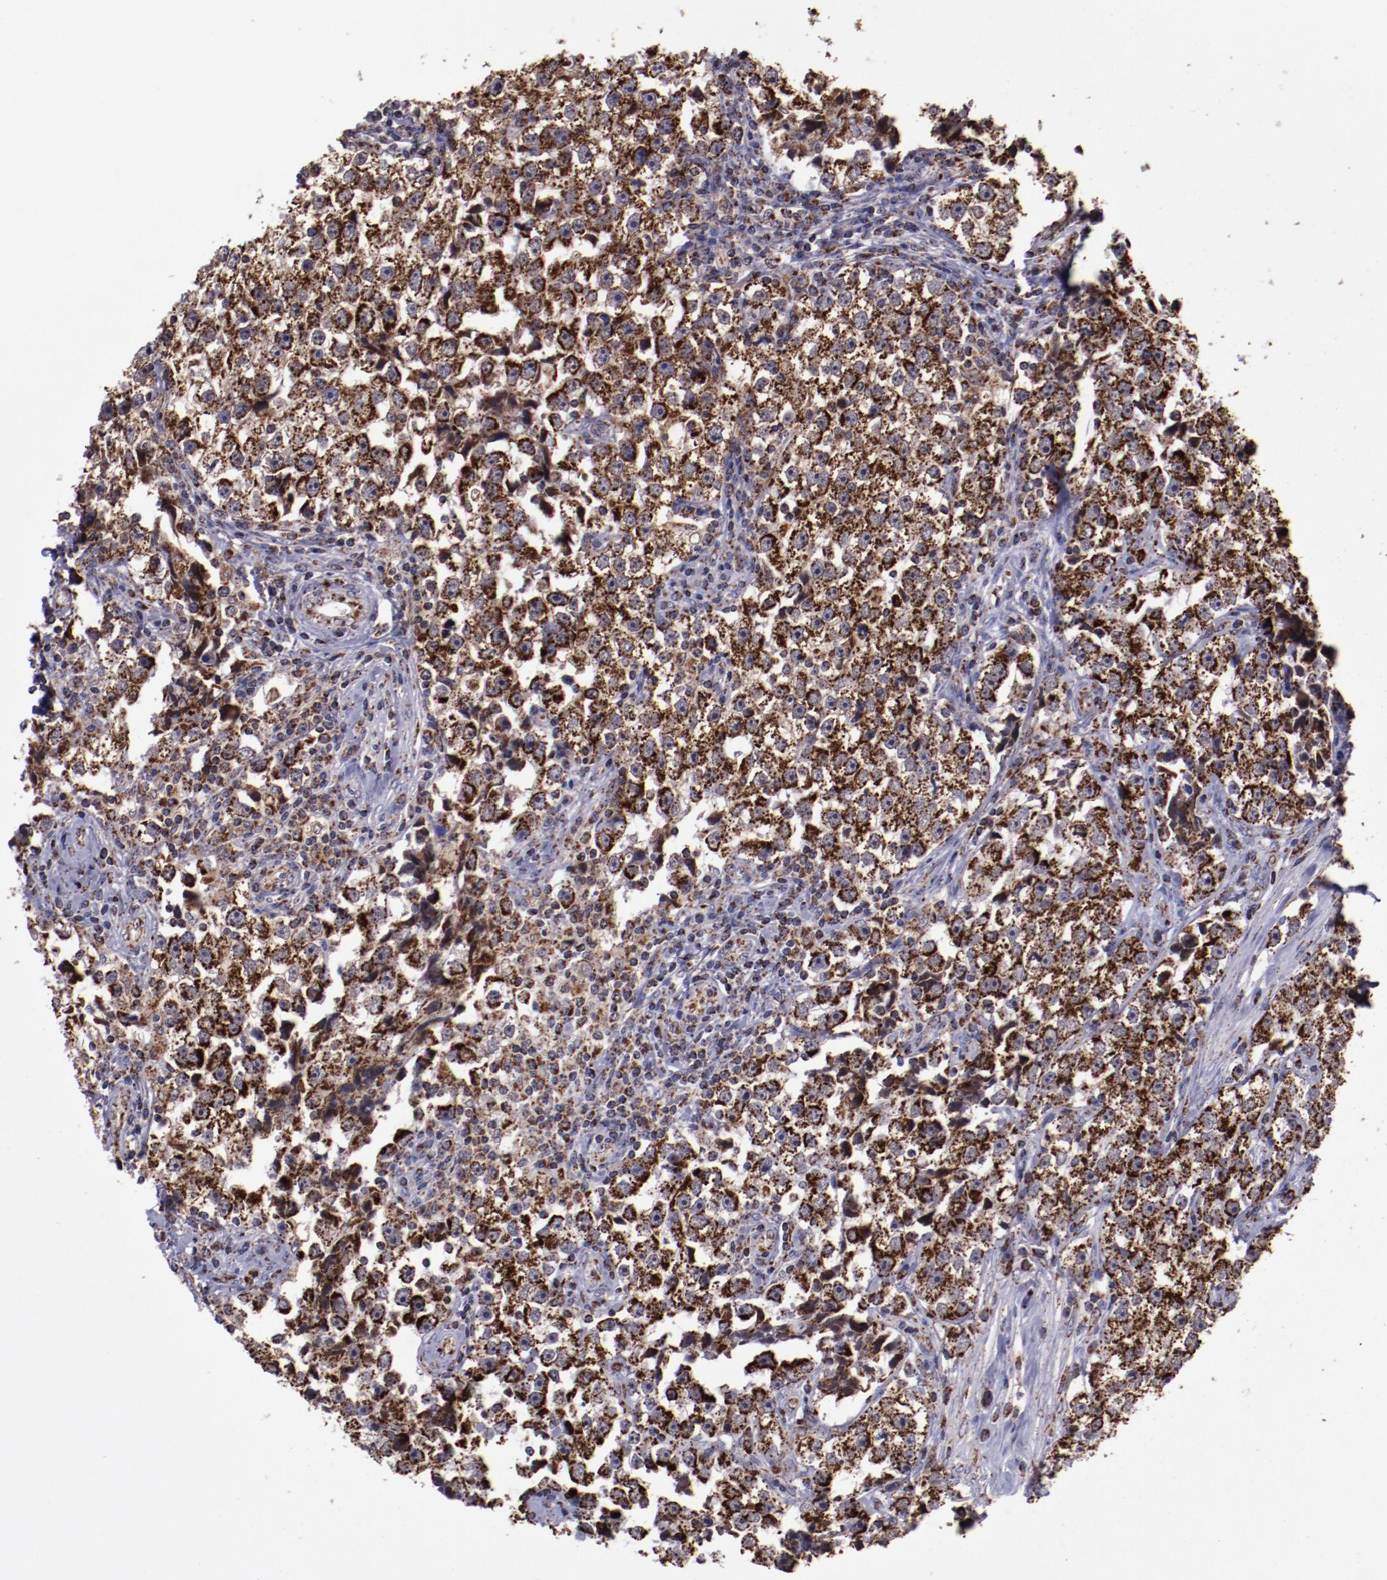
{"staining": {"intensity": "strong", "quantity": ">75%", "location": "cytoplasmic/membranous"}, "tissue": "testis cancer", "cell_type": "Tumor cells", "image_type": "cancer", "snomed": [{"axis": "morphology", "description": "Seminoma, NOS"}, {"axis": "topography", "description": "Testis"}], "caption": "Immunohistochemistry (IHC) of human testis cancer reveals high levels of strong cytoplasmic/membranous staining in about >75% of tumor cells. The staining was performed using DAB (3,3'-diaminobenzidine) to visualize the protein expression in brown, while the nuclei were stained in blue with hematoxylin (Magnification: 20x).", "gene": "LONP1", "patient": {"sex": "male", "age": 32}}